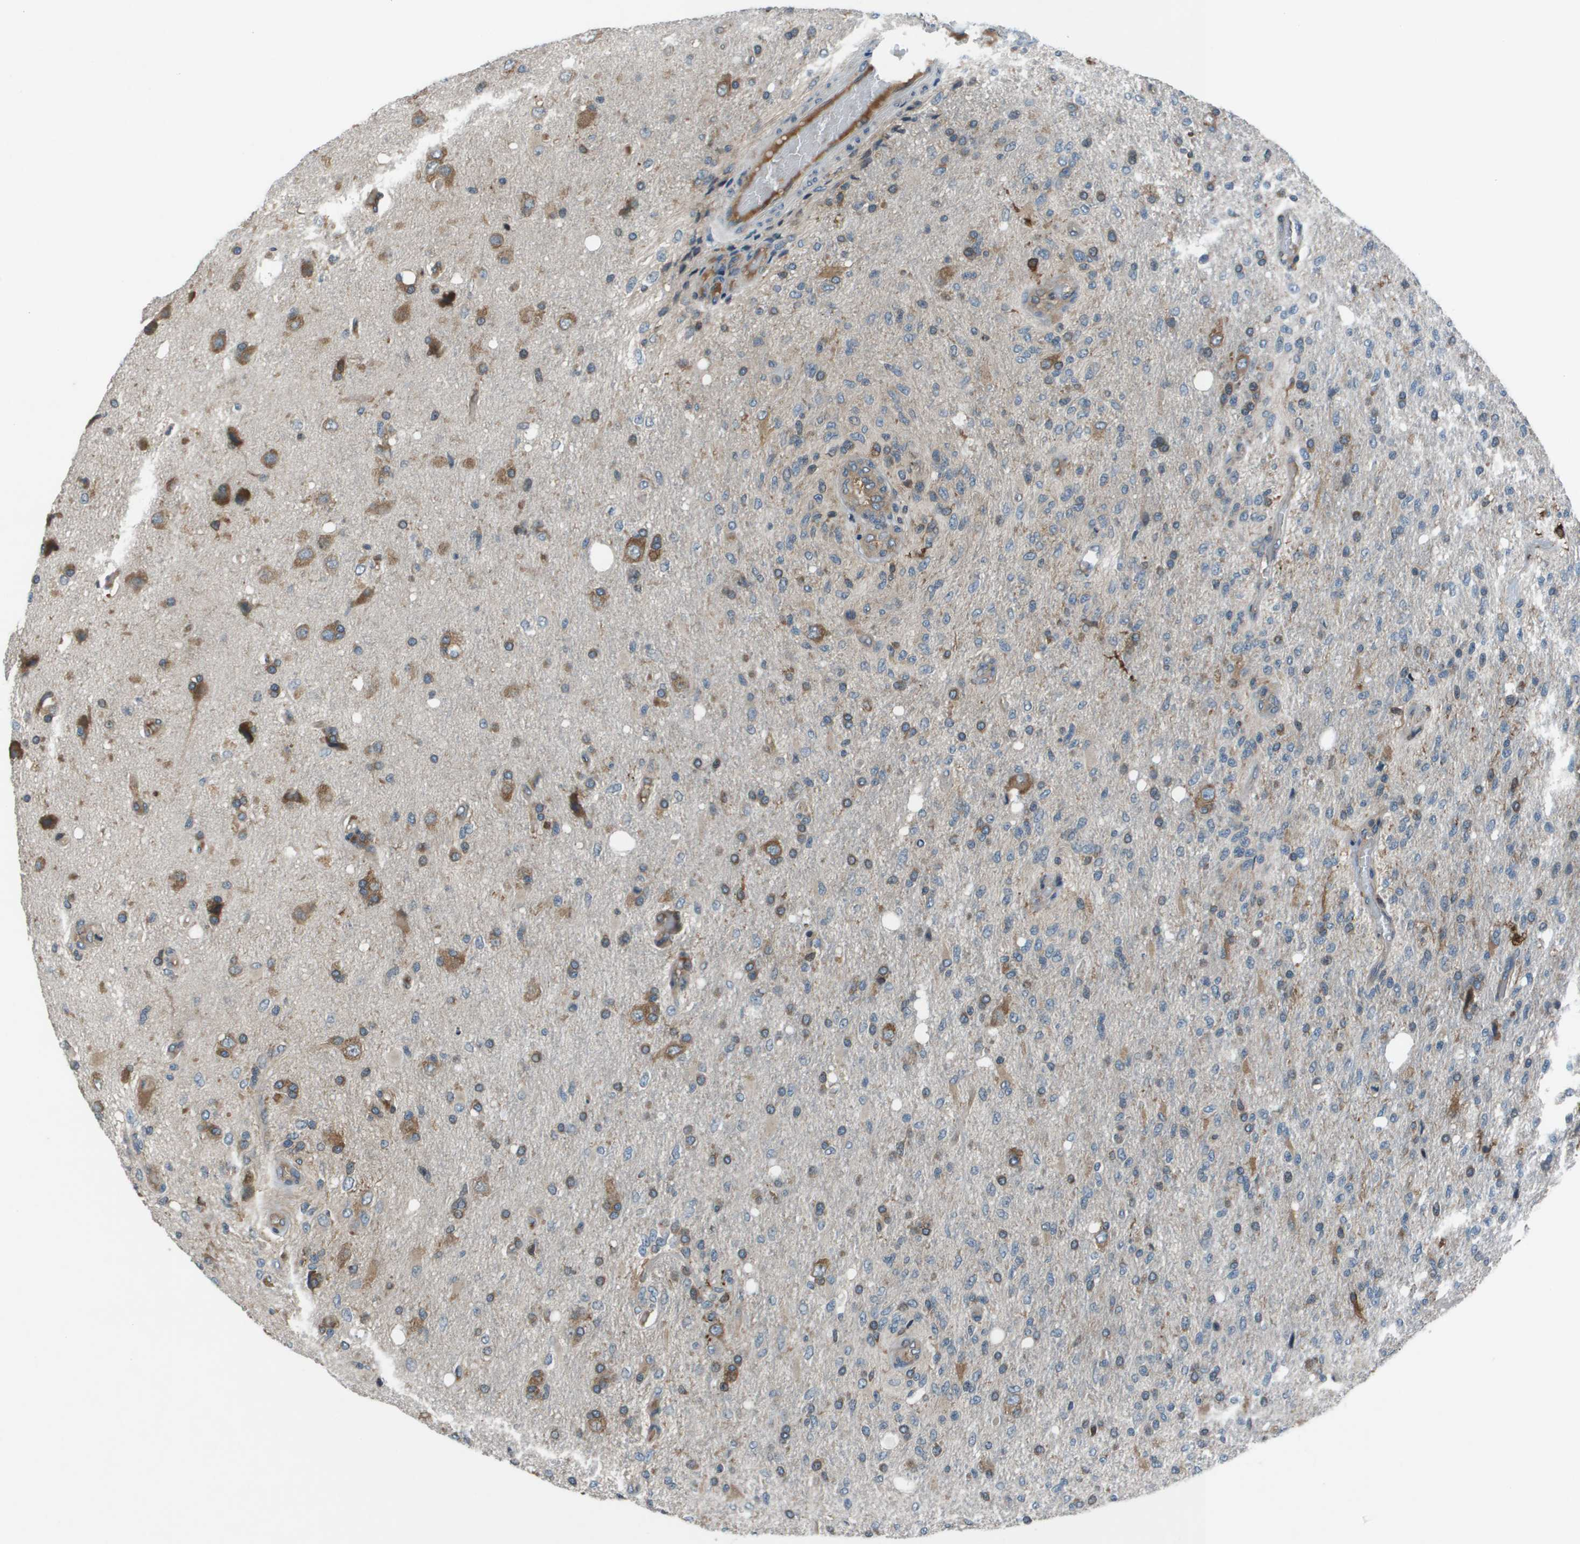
{"staining": {"intensity": "moderate", "quantity": "<25%", "location": "cytoplasmic/membranous"}, "tissue": "glioma", "cell_type": "Tumor cells", "image_type": "cancer", "snomed": [{"axis": "morphology", "description": "Normal tissue, NOS"}, {"axis": "morphology", "description": "Glioma, malignant, High grade"}, {"axis": "topography", "description": "Cerebral cortex"}], "caption": "This is an image of immunohistochemistry staining of high-grade glioma (malignant), which shows moderate expression in the cytoplasmic/membranous of tumor cells.", "gene": "EIF3B", "patient": {"sex": "male", "age": 77}}